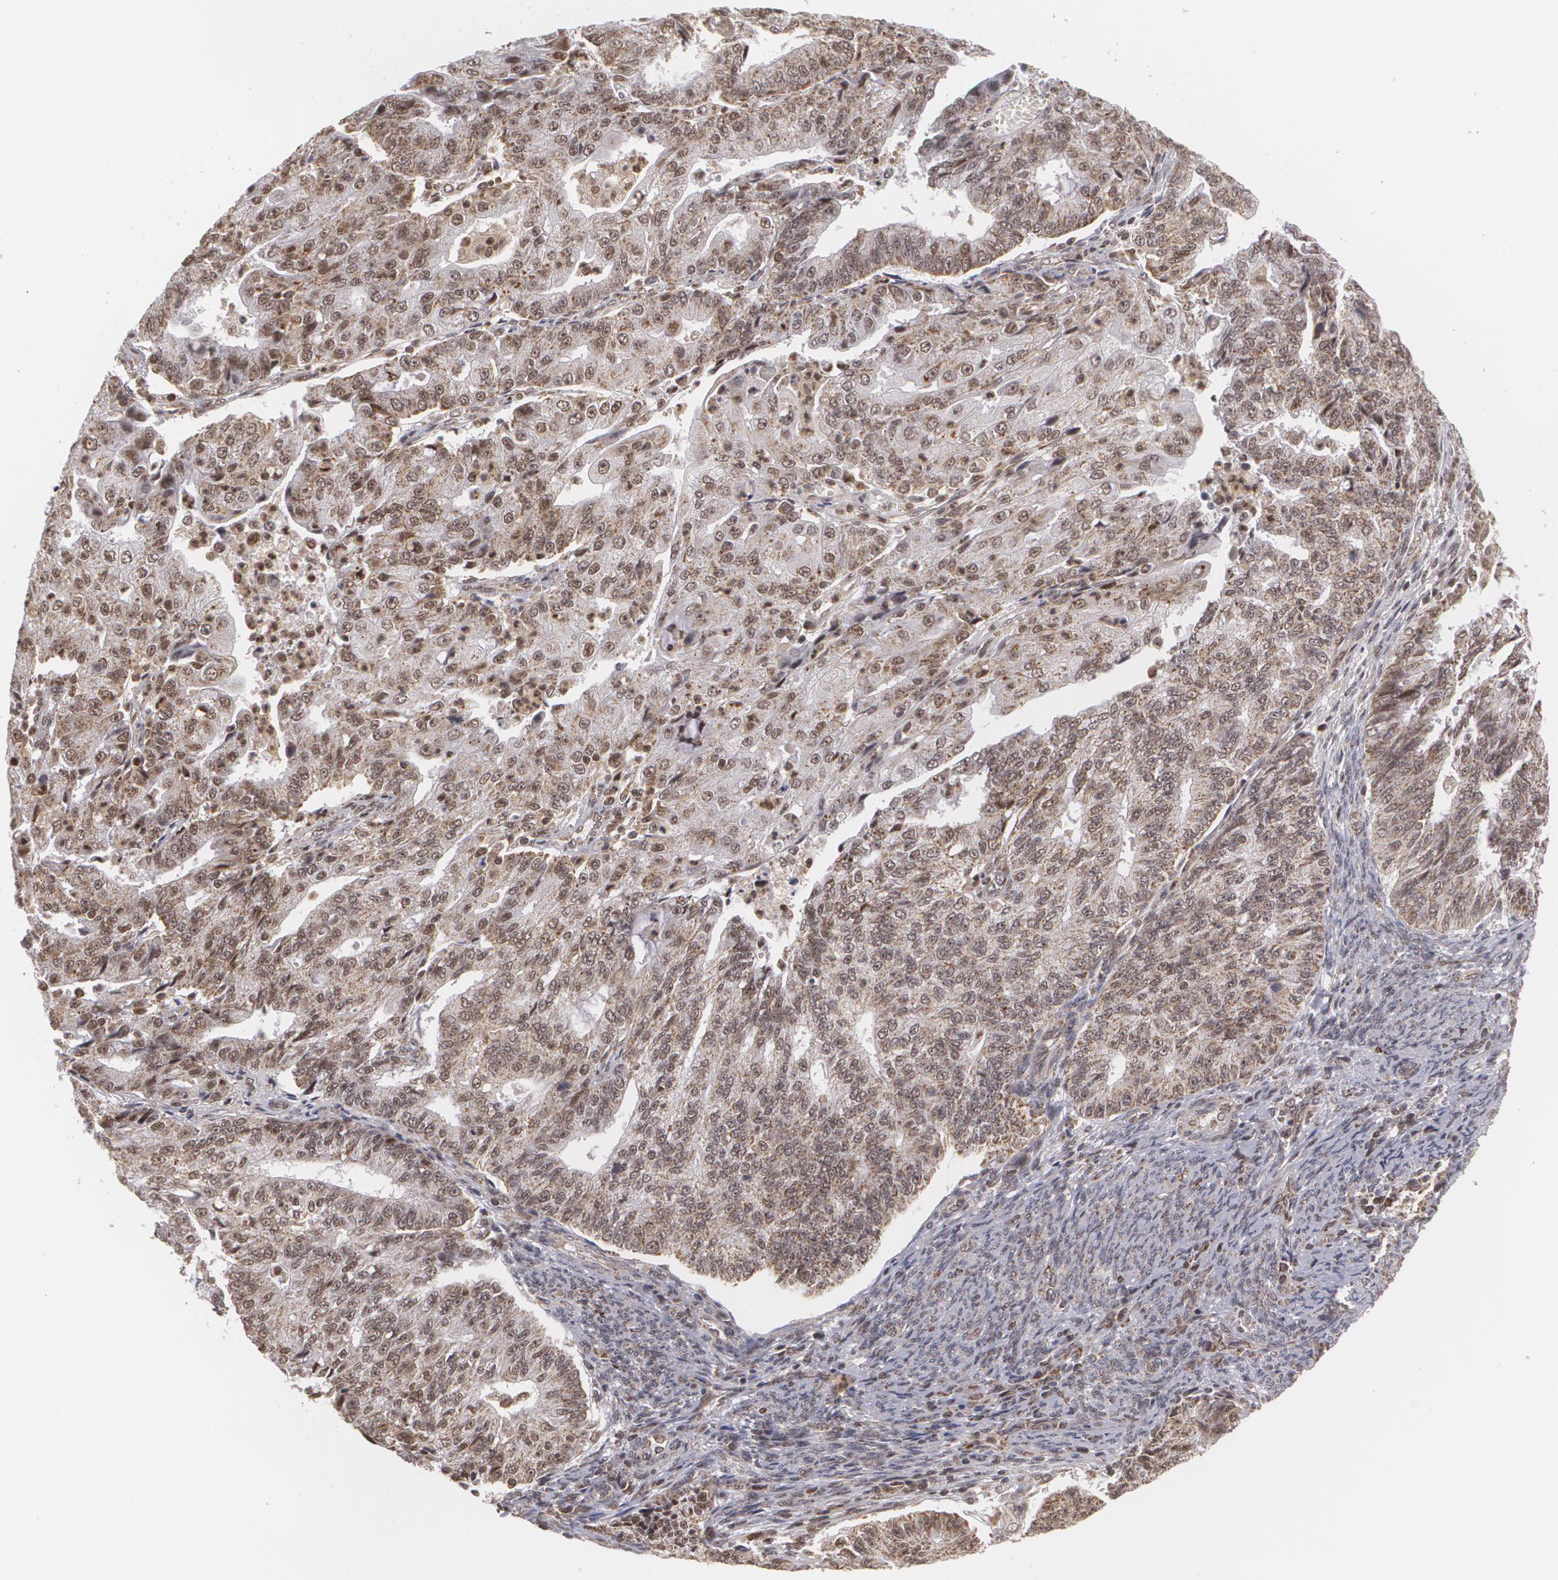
{"staining": {"intensity": "moderate", "quantity": "25%-75%", "location": "nuclear"}, "tissue": "endometrial cancer", "cell_type": "Tumor cells", "image_type": "cancer", "snomed": [{"axis": "morphology", "description": "Adenocarcinoma, NOS"}, {"axis": "topography", "description": "Endometrium"}], "caption": "Brown immunohistochemical staining in human endometrial cancer displays moderate nuclear staining in about 25%-75% of tumor cells. Using DAB (3,3'-diaminobenzidine) (brown) and hematoxylin (blue) stains, captured at high magnification using brightfield microscopy.", "gene": "MXD1", "patient": {"sex": "female", "age": 56}}